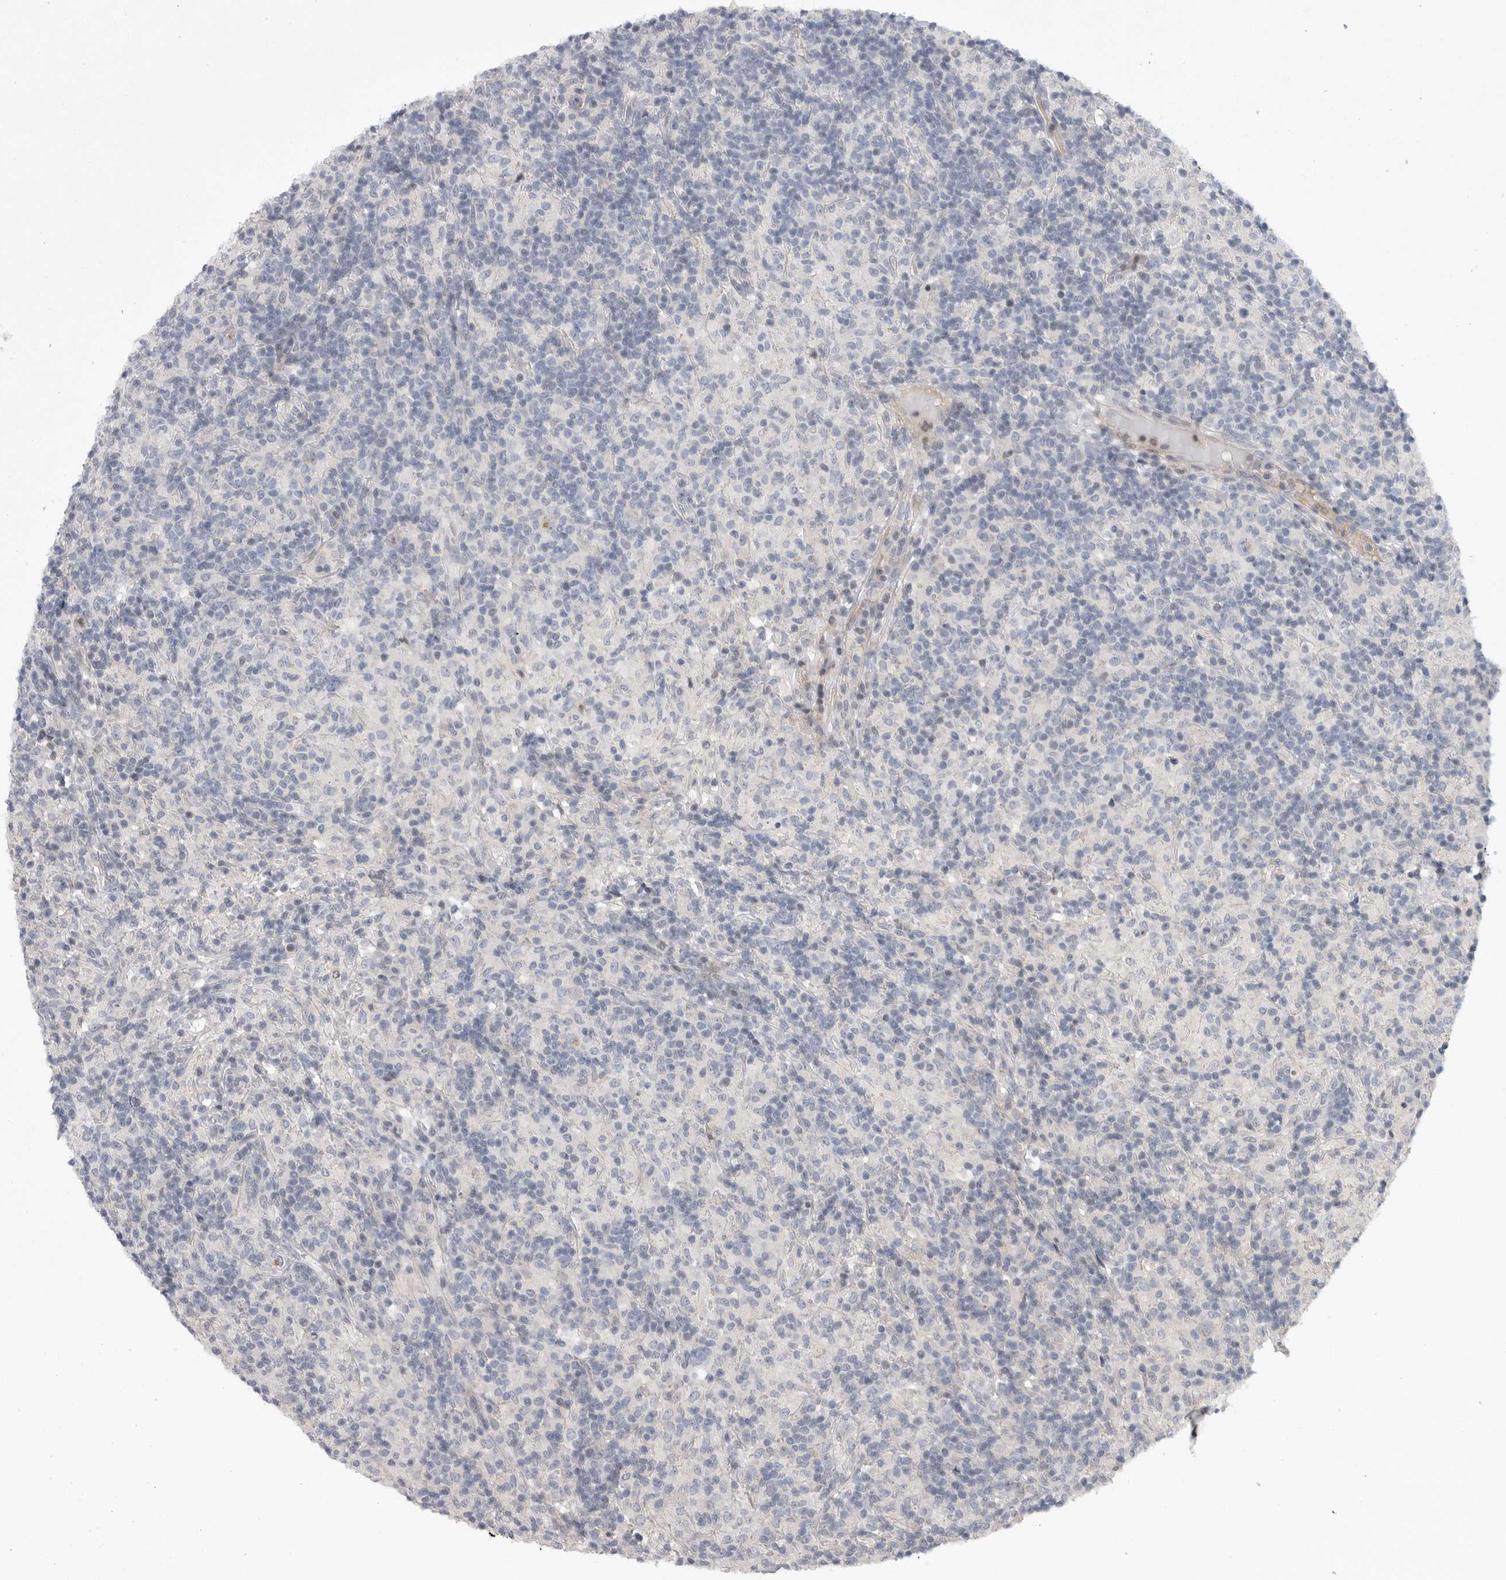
{"staining": {"intensity": "negative", "quantity": "none", "location": "none"}, "tissue": "lymphoma", "cell_type": "Tumor cells", "image_type": "cancer", "snomed": [{"axis": "morphology", "description": "Hodgkin's disease, NOS"}, {"axis": "topography", "description": "Lymph node"}], "caption": "This is a micrograph of immunohistochemistry (IHC) staining of lymphoma, which shows no staining in tumor cells.", "gene": "FBXO43", "patient": {"sex": "male", "age": 70}}